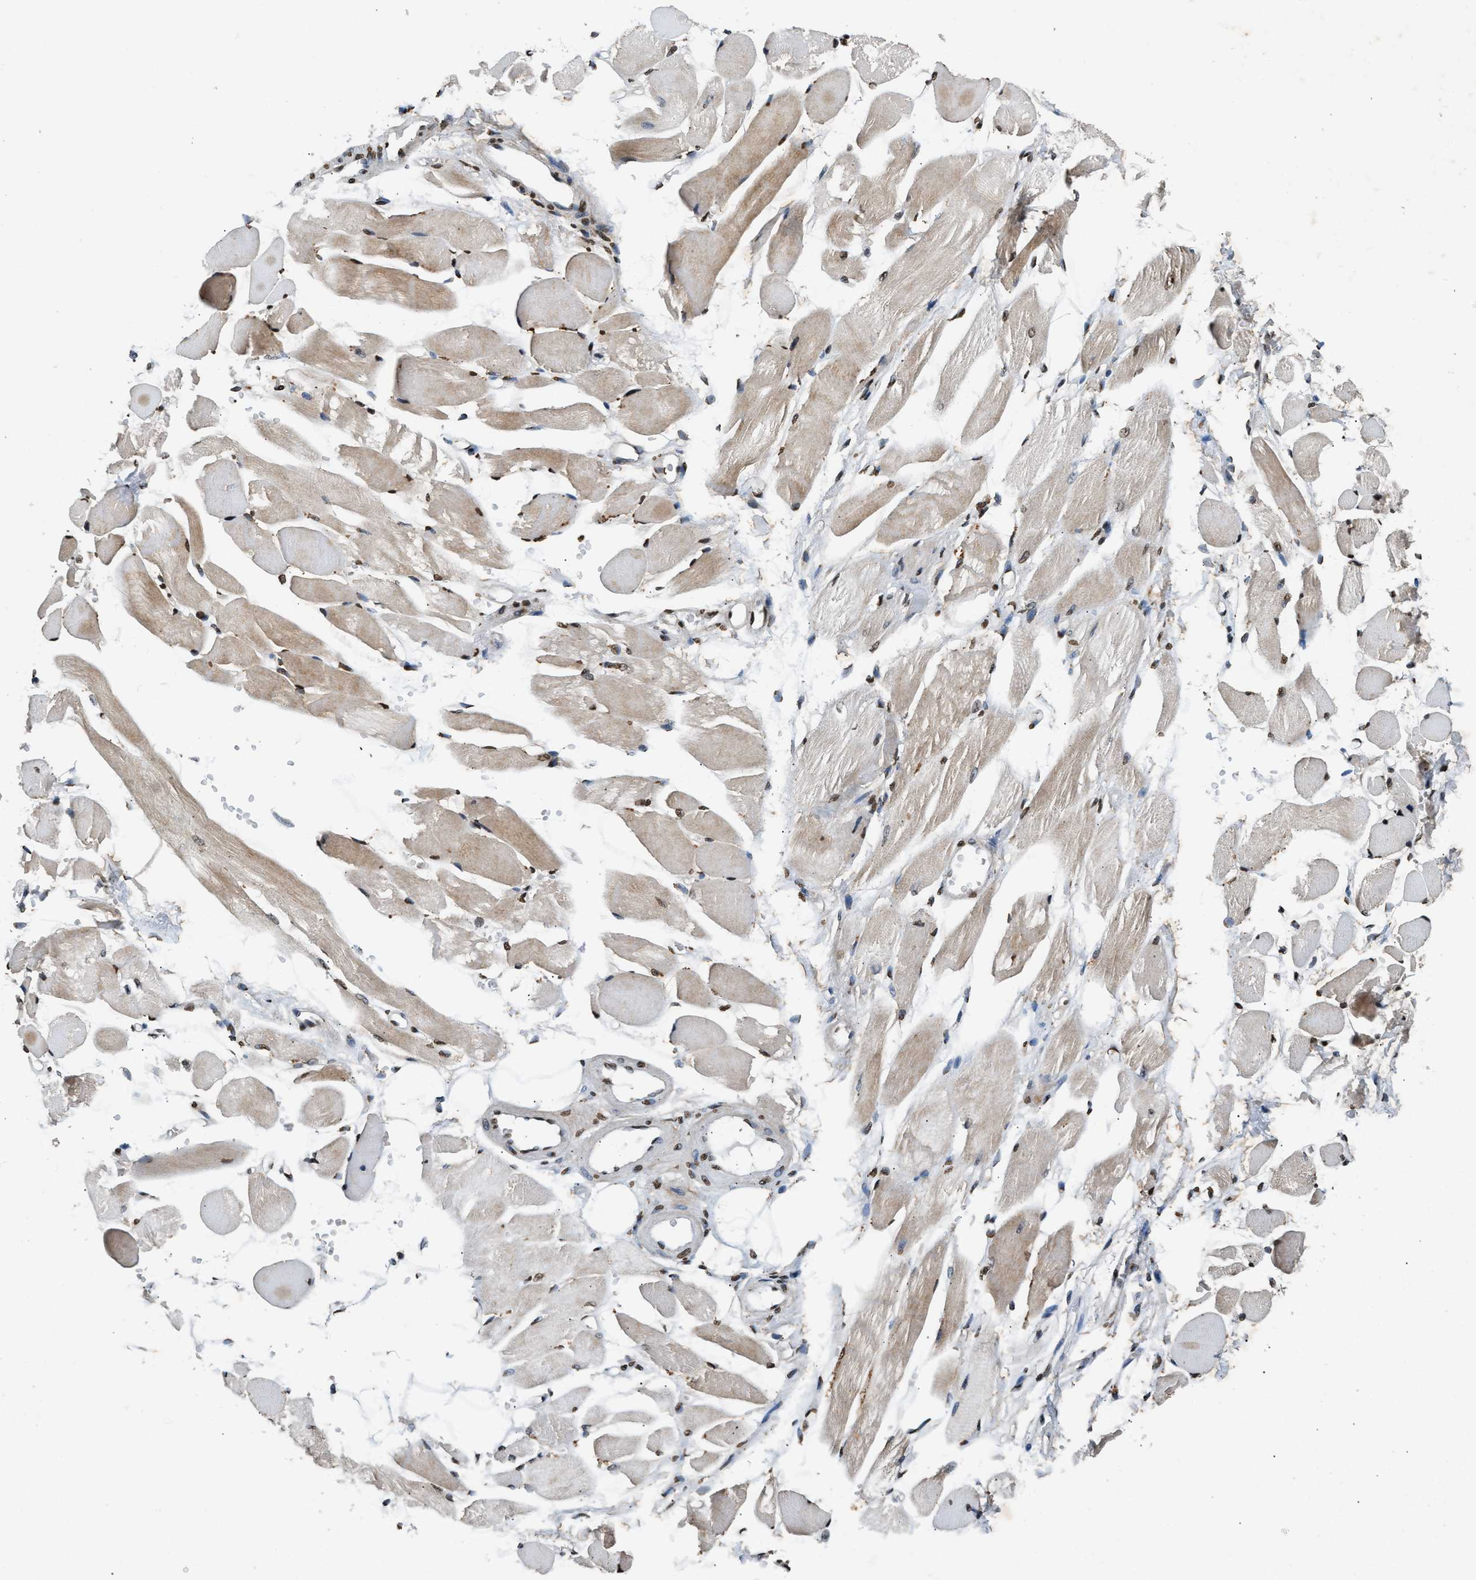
{"staining": {"intensity": "strong", "quantity": ">75%", "location": "cytoplasmic/membranous,nuclear"}, "tissue": "skeletal muscle", "cell_type": "Myocytes", "image_type": "normal", "snomed": [{"axis": "morphology", "description": "Normal tissue, NOS"}, {"axis": "topography", "description": "Skeletal muscle"}, {"axis": "topography", "description": "Peripheral nerve tissue"}], "caption": "Strong cytoplasmic/membranous,nuclear expression is present in about >75% of myocytes in normal skeletal muscle.", "gene": "DNASE1L3", "patient": {"sex": "female", "age": 84}}